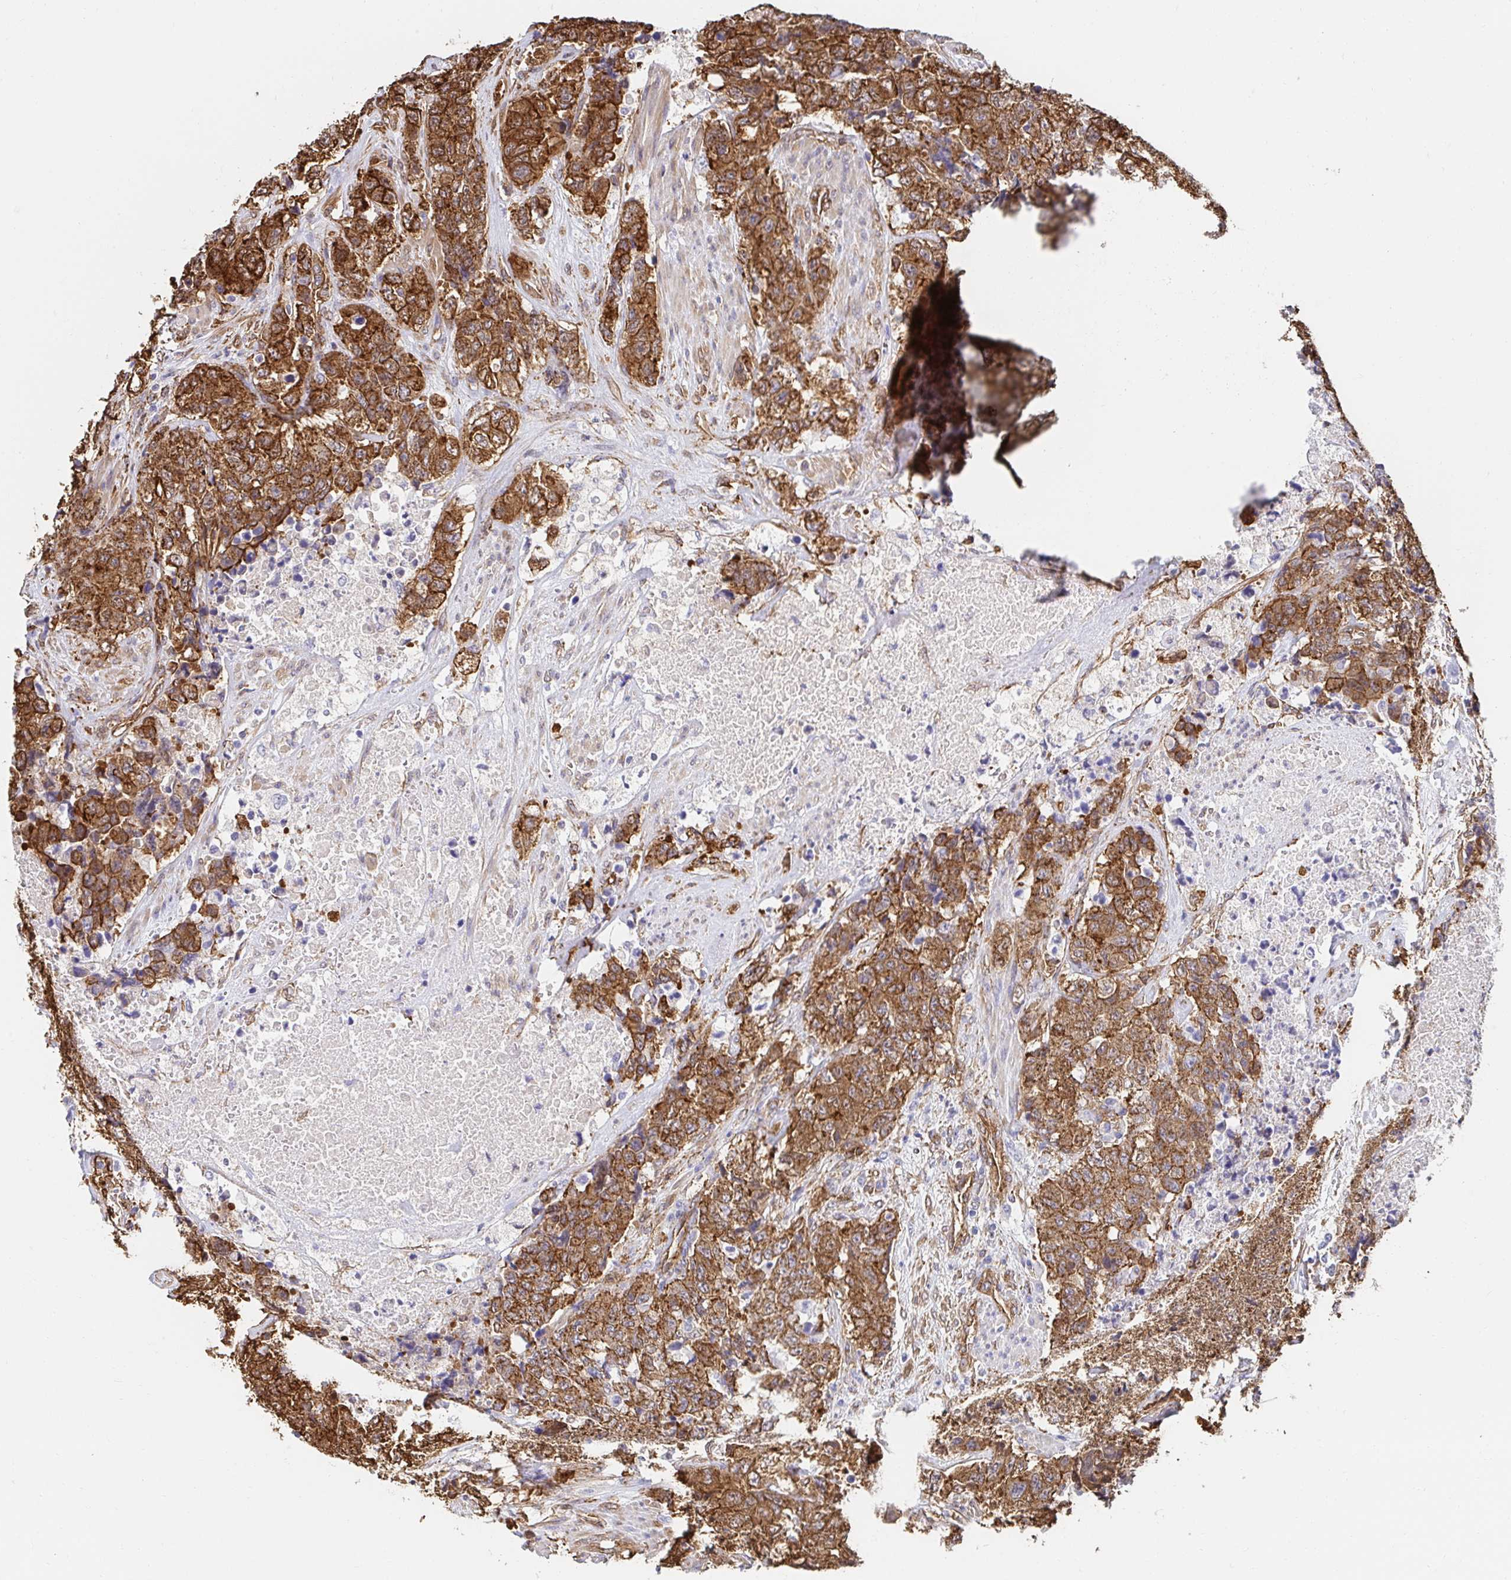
{"staining": {"intensity": "strong", "quantity": ">75%", "location": "cytoplasmic/membranous"}, "tissue": "urothelial cancer", "cell_type": "Tumor cells", "image_type": "cancer", "snomed": [{"axis": "morphology", "description": "Urothelial carcinoma, High grade"}, {"axis": "topography", "description": "Urinary bladder"}], "caption": "A brown stain labels strong cytoplasmic/membranous expression of a protein in human urothelial carcinoma (high-grade) tumor cells.", "gene": "CTTN", "patient": {"sex": "female", "age": 78}}